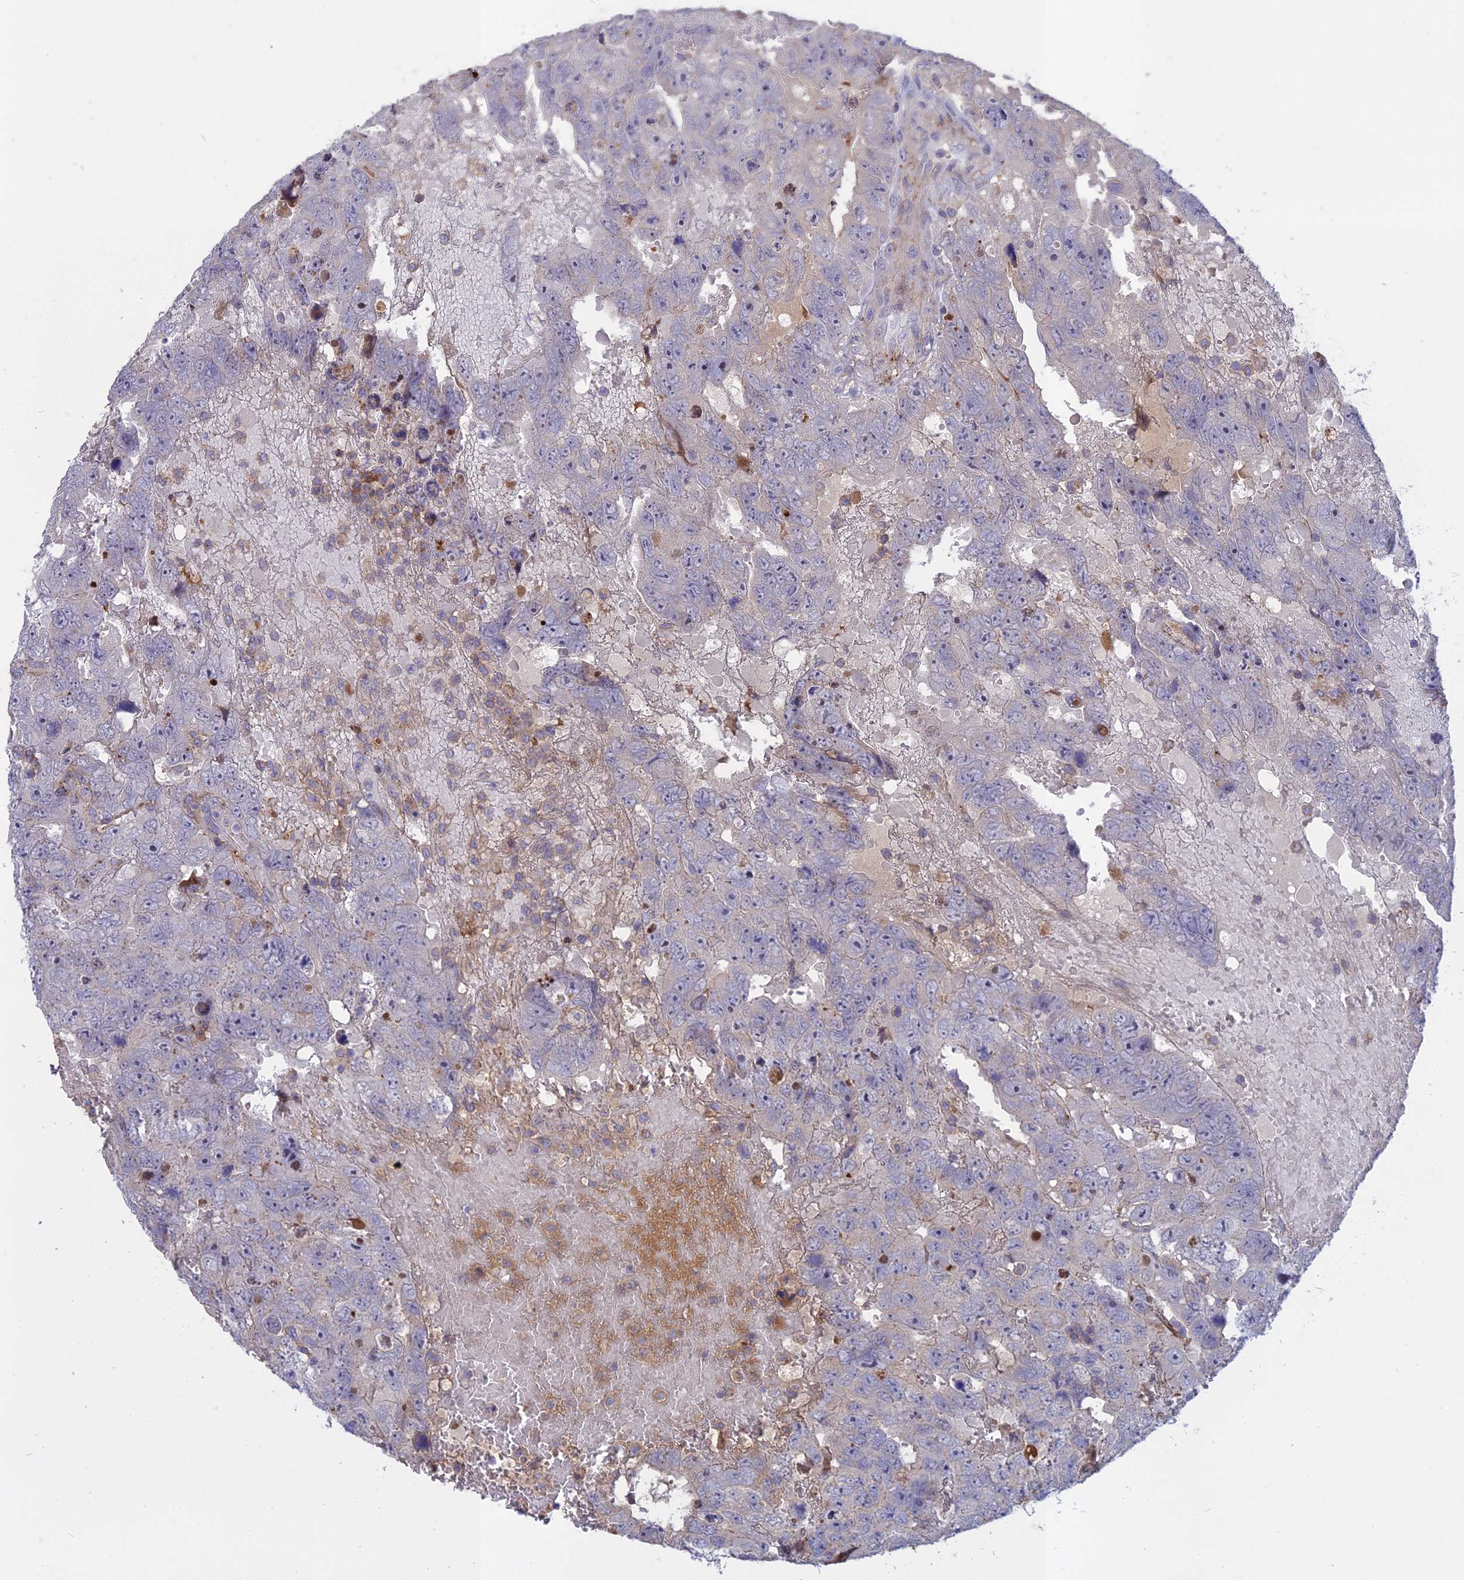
{"staining": {"intensity": "weak", "quantity": "<25%", "location": "cytoplasmic/membranous"}, "tissue": "testis cancer", "cell_type": "Tumor cells", "image_type": "cancer", "snomed": [{"axis": "morphology", "description": "Carcinoma, Embryonal, NOS"}, {"axis": "topography", "description": "Testis"}], "caption": "Immunohistochemical staining of embryonal carcinoma (testis) reveals no significant positivity in tumor cells.", "gene": "ADO", "patient": {"sex": "male", "age": 45}}